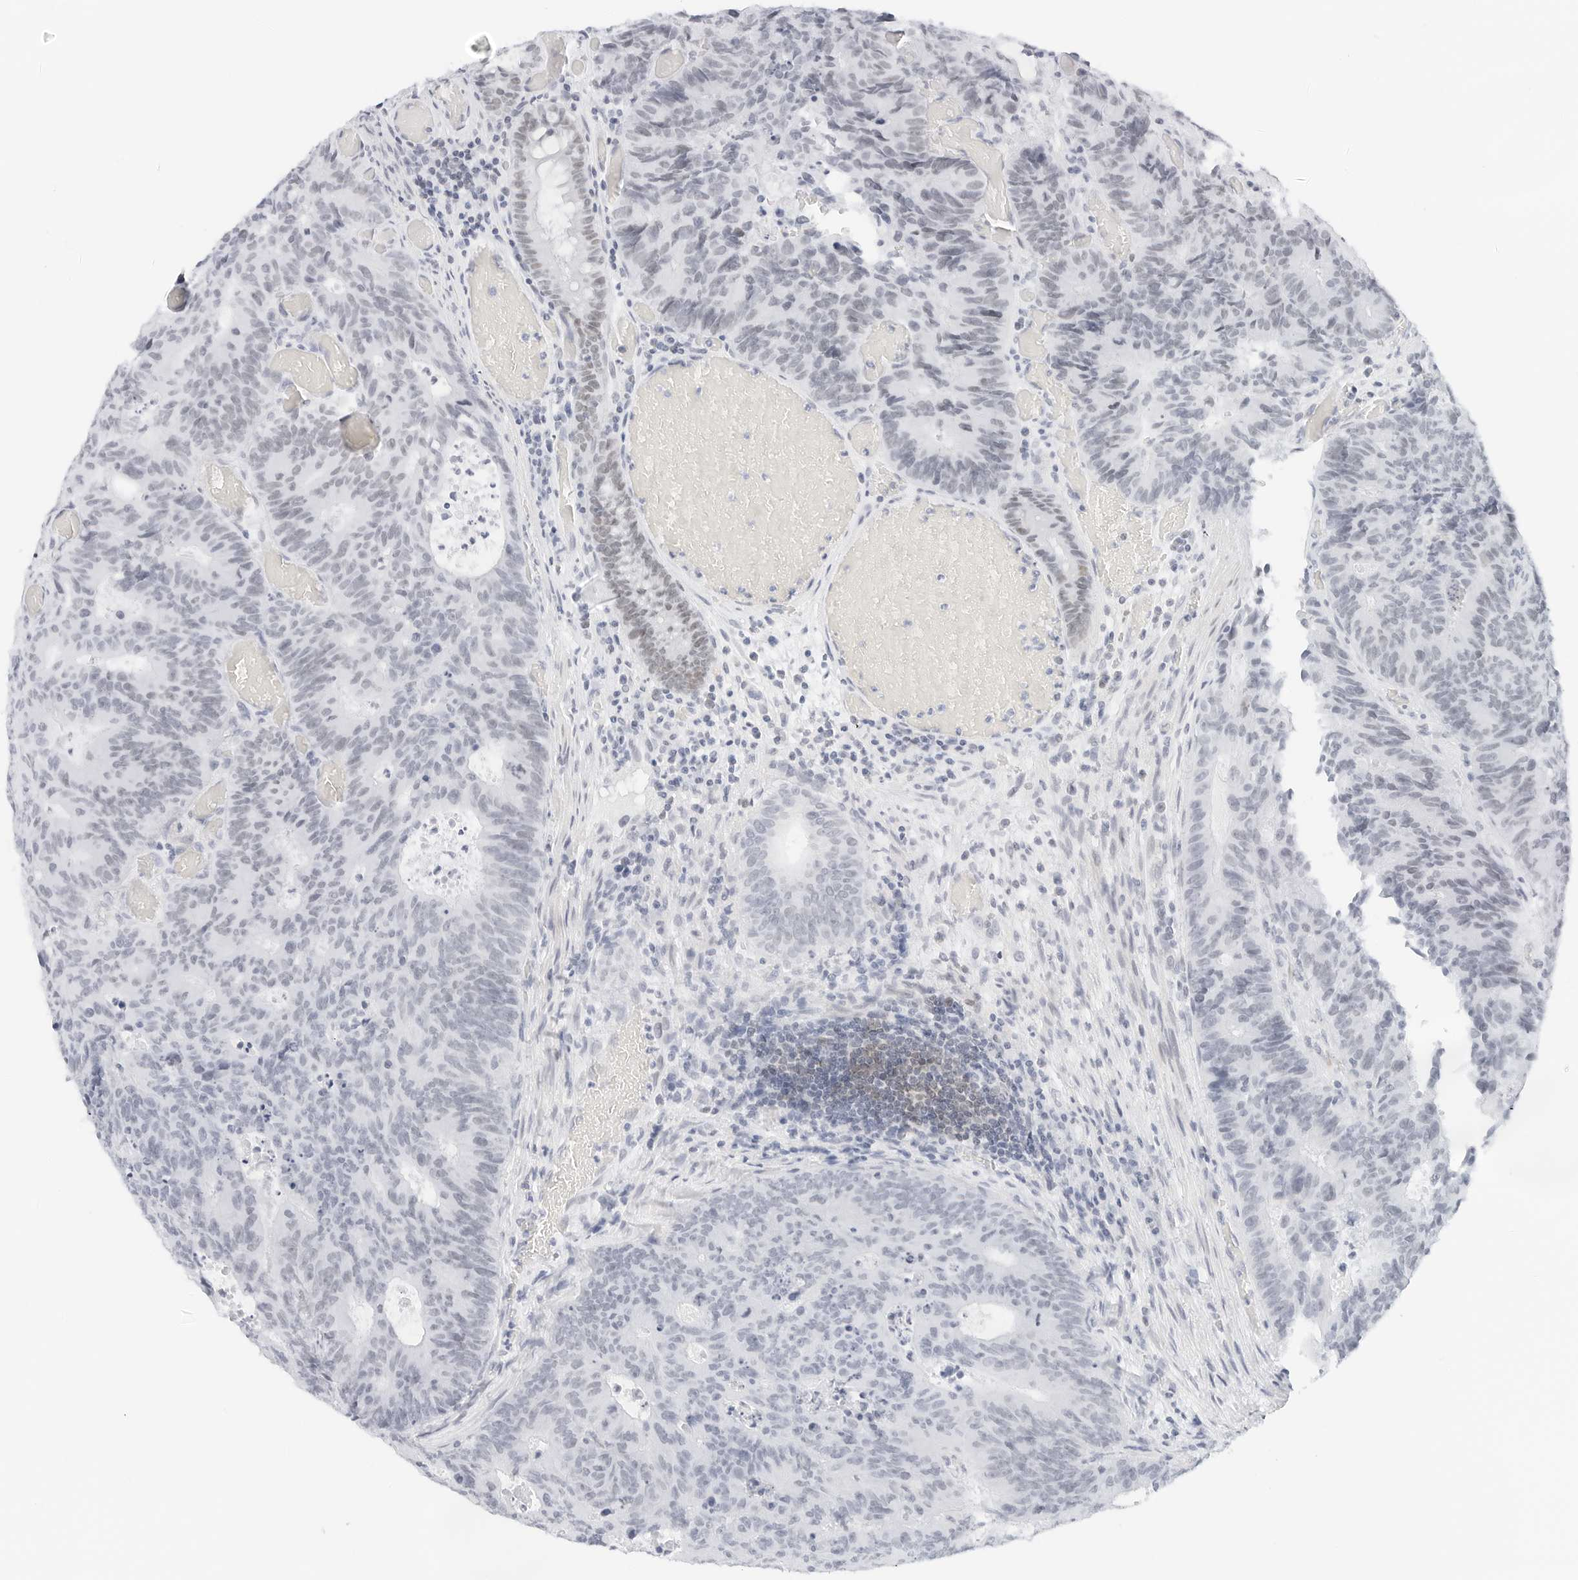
{"staining": {"intensity": "weak", "quantity": "<25%", "location": "nuclear"}, "tissue": "colorectal cancer", "cell_type": "Tumor cells", "image_type": "cancer", "snomed": [{"axis": "morphology", "description": "Adenocarcinoma, NOS"}, {"axis": "topography", "description": "Colon"}], "caption": "DAB immunohistochemical staining of human colorectal adenocarcinoma reveals no significant staining in tumor cells.", "gene": "CD22", "patient": {"sex": "male", "age": 87}}